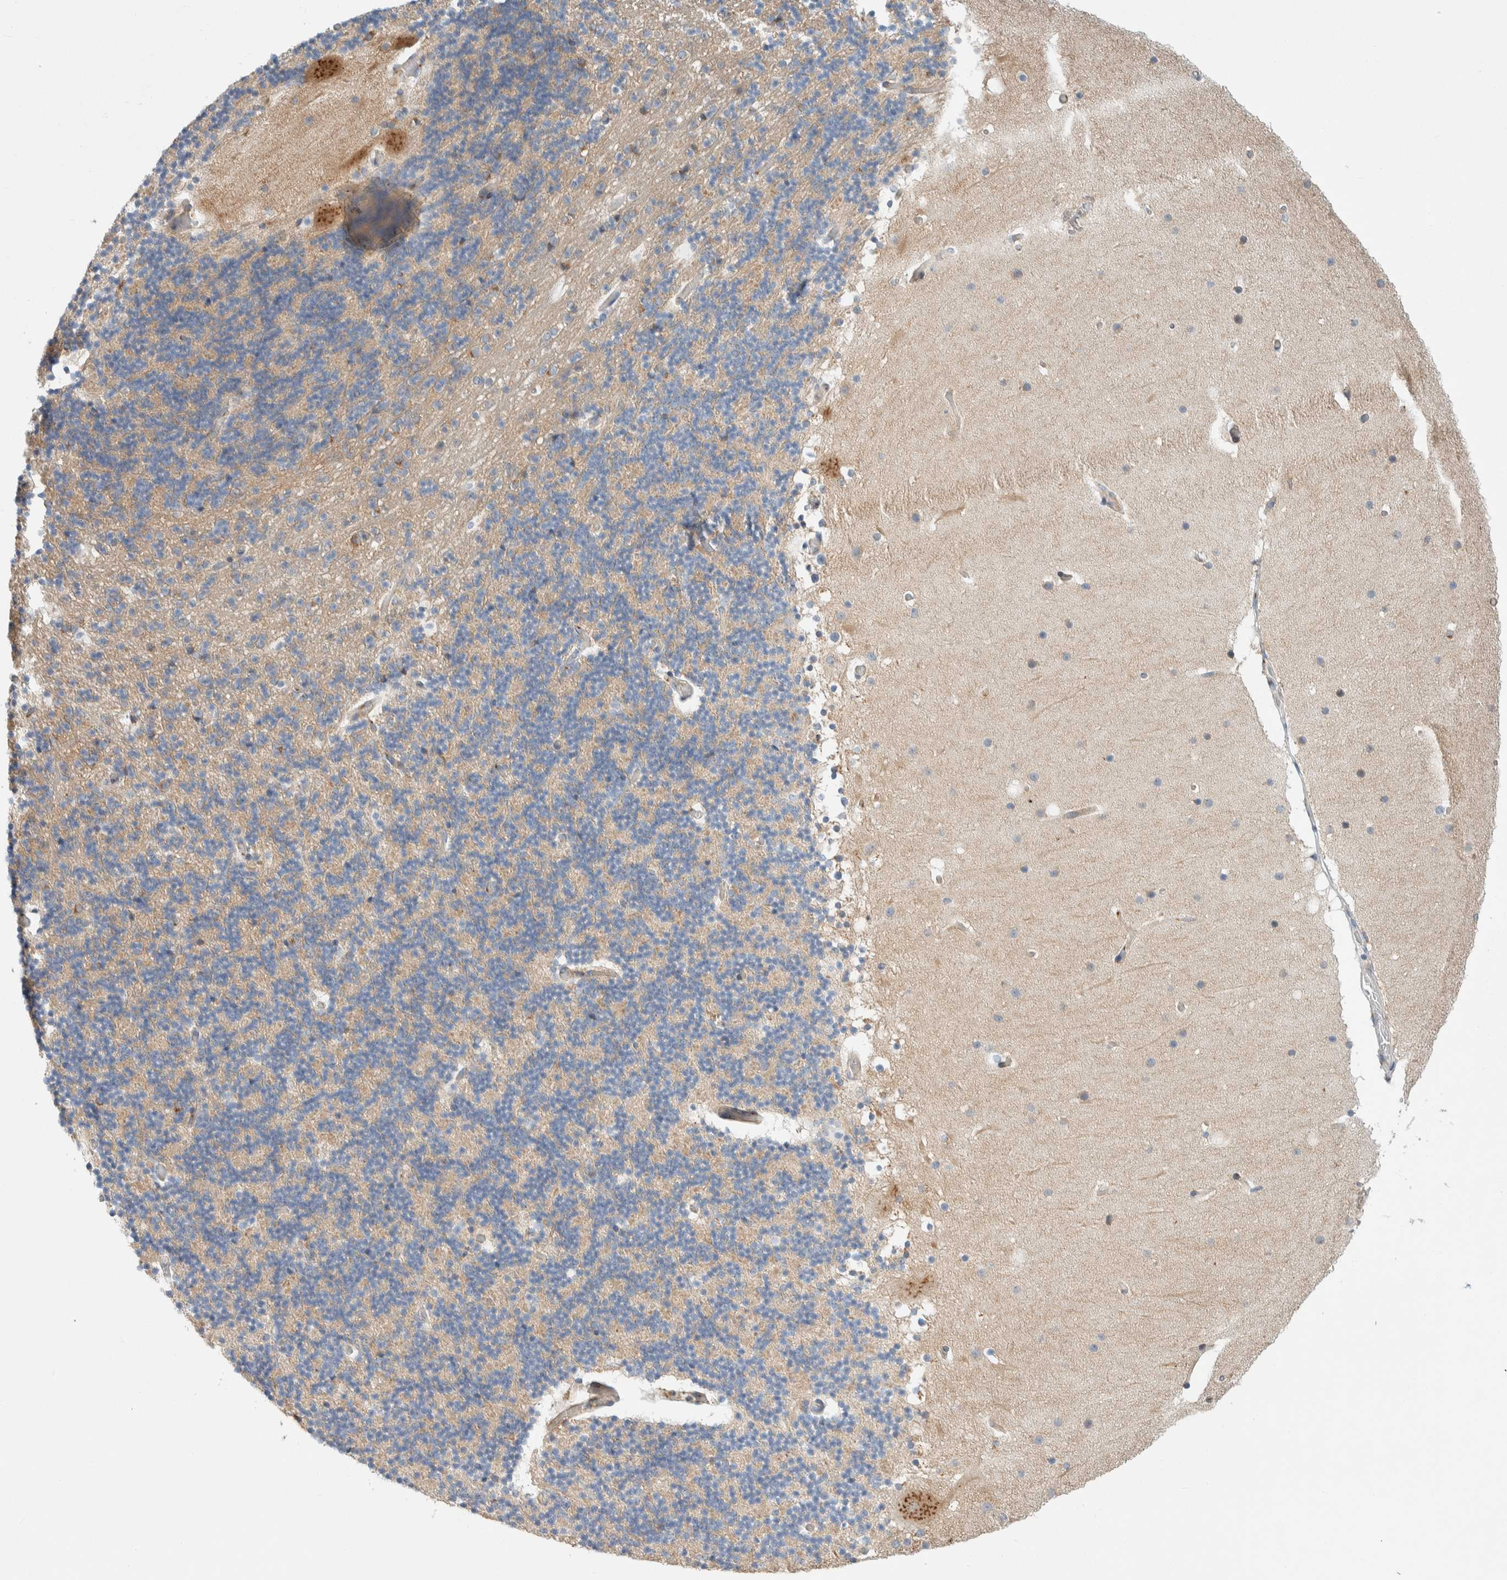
{"staining": {"intensity": "moderate", "quantity": "<25%", "location": "cytoplasmic/membranous"}, "tissue": "cerebellum", "cell_type": "Cells in granular layer", "image_type": "normal", "snomed": [{"axis": "morphology", "description": "Normal tissue, NOS"}, {"axis": "topography", "description": "Cerebellum"}], "caption": "A histopathology image of cerebellum stained for a protein exhibits moderate cytoplasmic/membranous brown staining in cells in granular layer. (DAB (3,3'-diaminobenzidine) IHC, brown staining for protein, blue staining for nuclei).", "gene": "TMEM184B", "patient": {"sex": "male", "age": 57}}